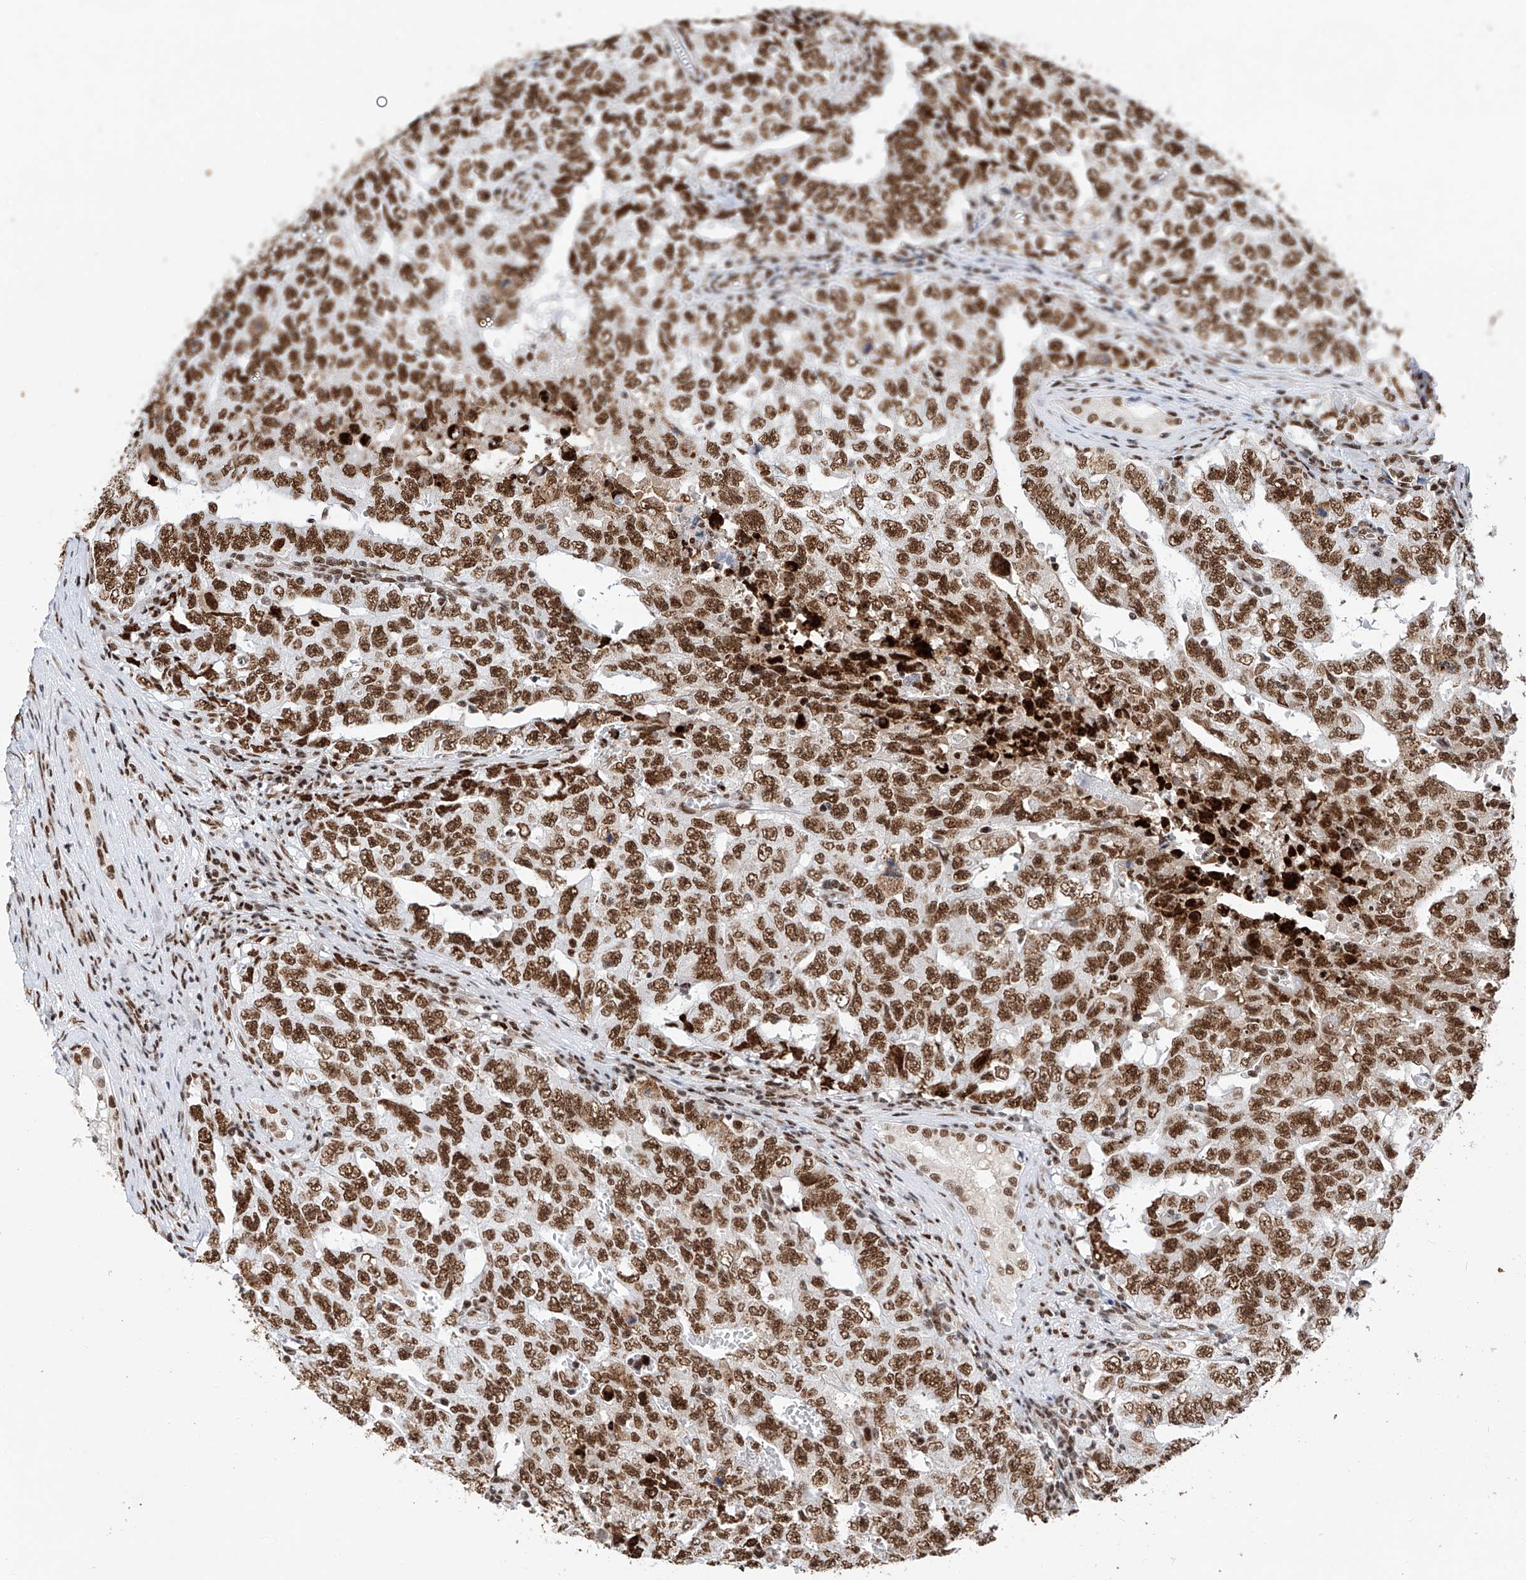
{"staining": {"intensity": "strong", "quantity": ">75%", "location": "nuclear"}, "tissue": "testis cancer", "cell_type": "Tumor cells", "image_type": "cancer", "snomed": [{"axis": "morphology", "description": "Carcinoma, Embryonal, NOS"}, {"axis": "topography", "description": "Testis"}], "caption": "A high amount of strong nuclear staining is appreciated in approximately >75% of tumor cells in testis cancer (embryonal carcinoma) tissue.", "gene": "SRSF6", "patient": {"sex": "male", "age": 26}}